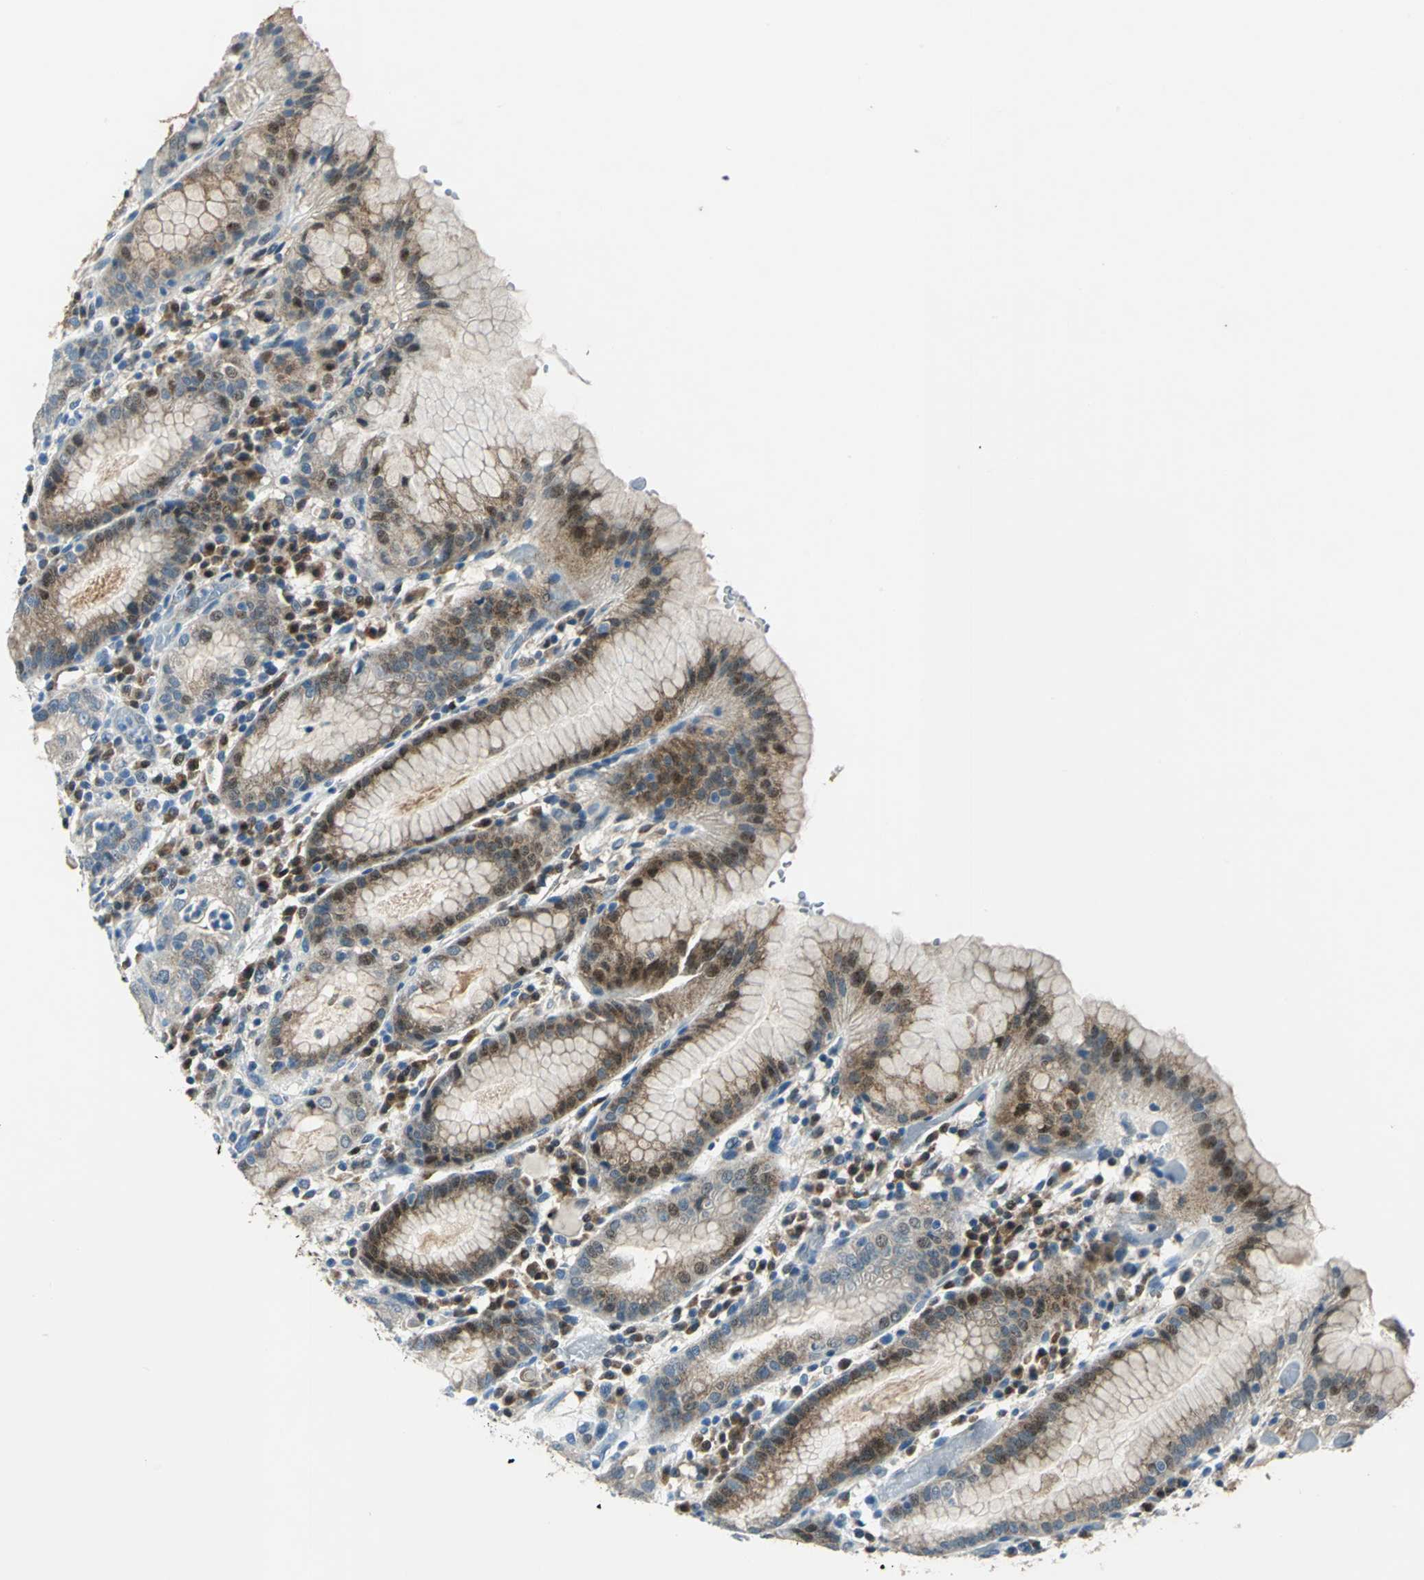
{"staining": {"intensity": "strong", "quantity": "<25%", "location": "cytoplasmic/membranous,nuclear"}, "tissue": "stomach", "cell_type": "Glandular cells", "image_type": "normal", "snomed": [{"axis": "morphology", "description": "Normal tissue, NOS"}, {"axis": "topography", "description": "Stomach"}, {"axis": "topography", "description": "Stomach, lower"}], "caption": "Immunohistochemical staining of normal stomach displays medium levels of strong cytoplasmic/membranous,nuclear positivity in approximately <25% of glandular cells.", "gene": "AKR1A1", "patient": {"sex": "female", "age": 75}}